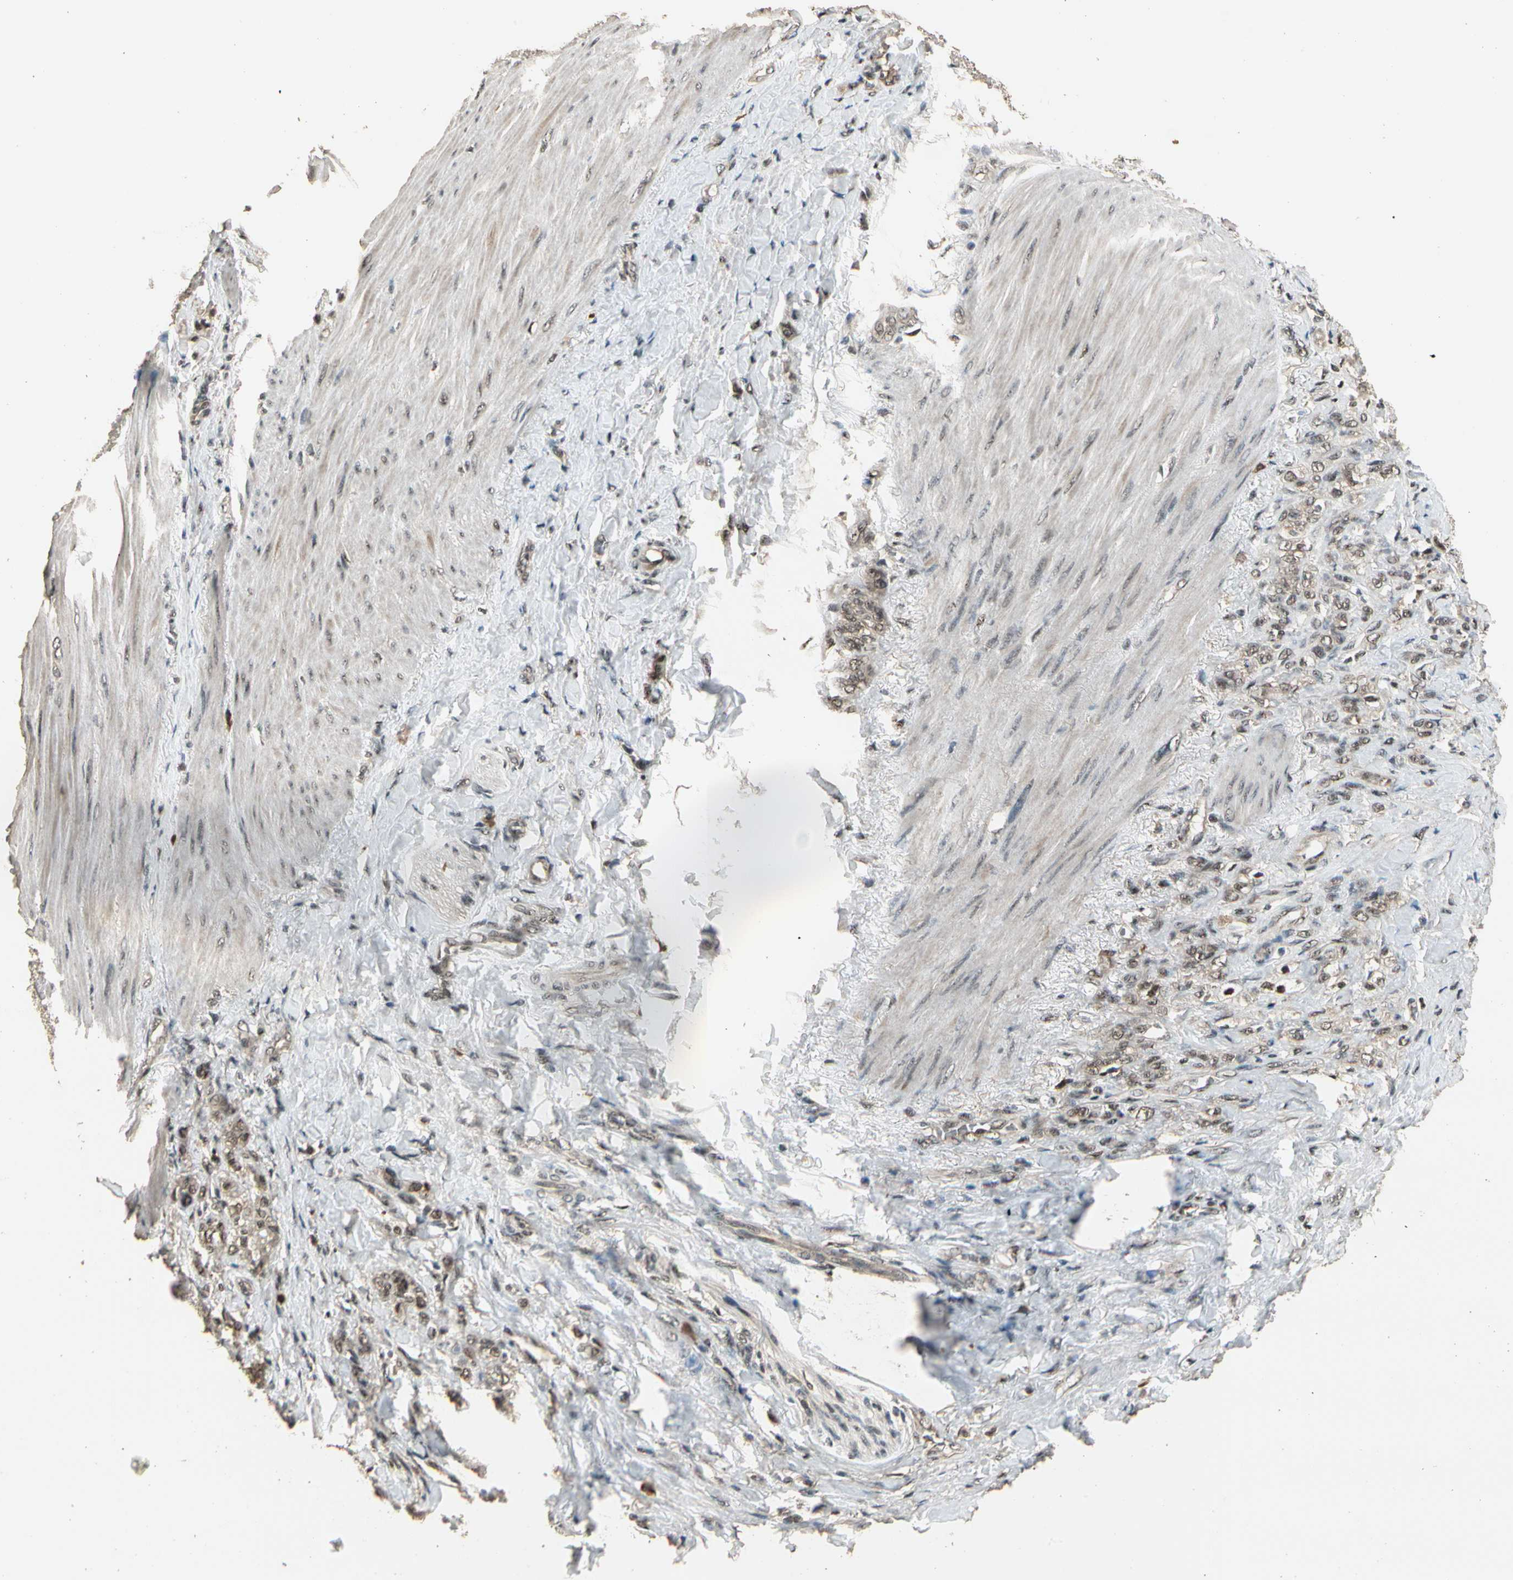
{"staining": {"intensity": "moderate", "quantity": ">75%", "location": "nuclear"}, "tissue": "stomach cancer", "cell_type": "Tumor cells", "image_type": "cancer", "snomed": [{"axis": "morphology", "description": "Adenocarcinoma, NOS"}, {"axis": "topography", "description": "Stomach"}], "caption": "Immunohistochemistry (IHC) histopathology image of neoplastic tissue: human stomach cancer stained using immunohistochemistry reveals medium levels of moderate protein expression localized specifically in the nuclear of tumor cells, appearing as a nuclear brown color.", "gene": "RBM25", "patient": {"sex": "male", "age": 82}}